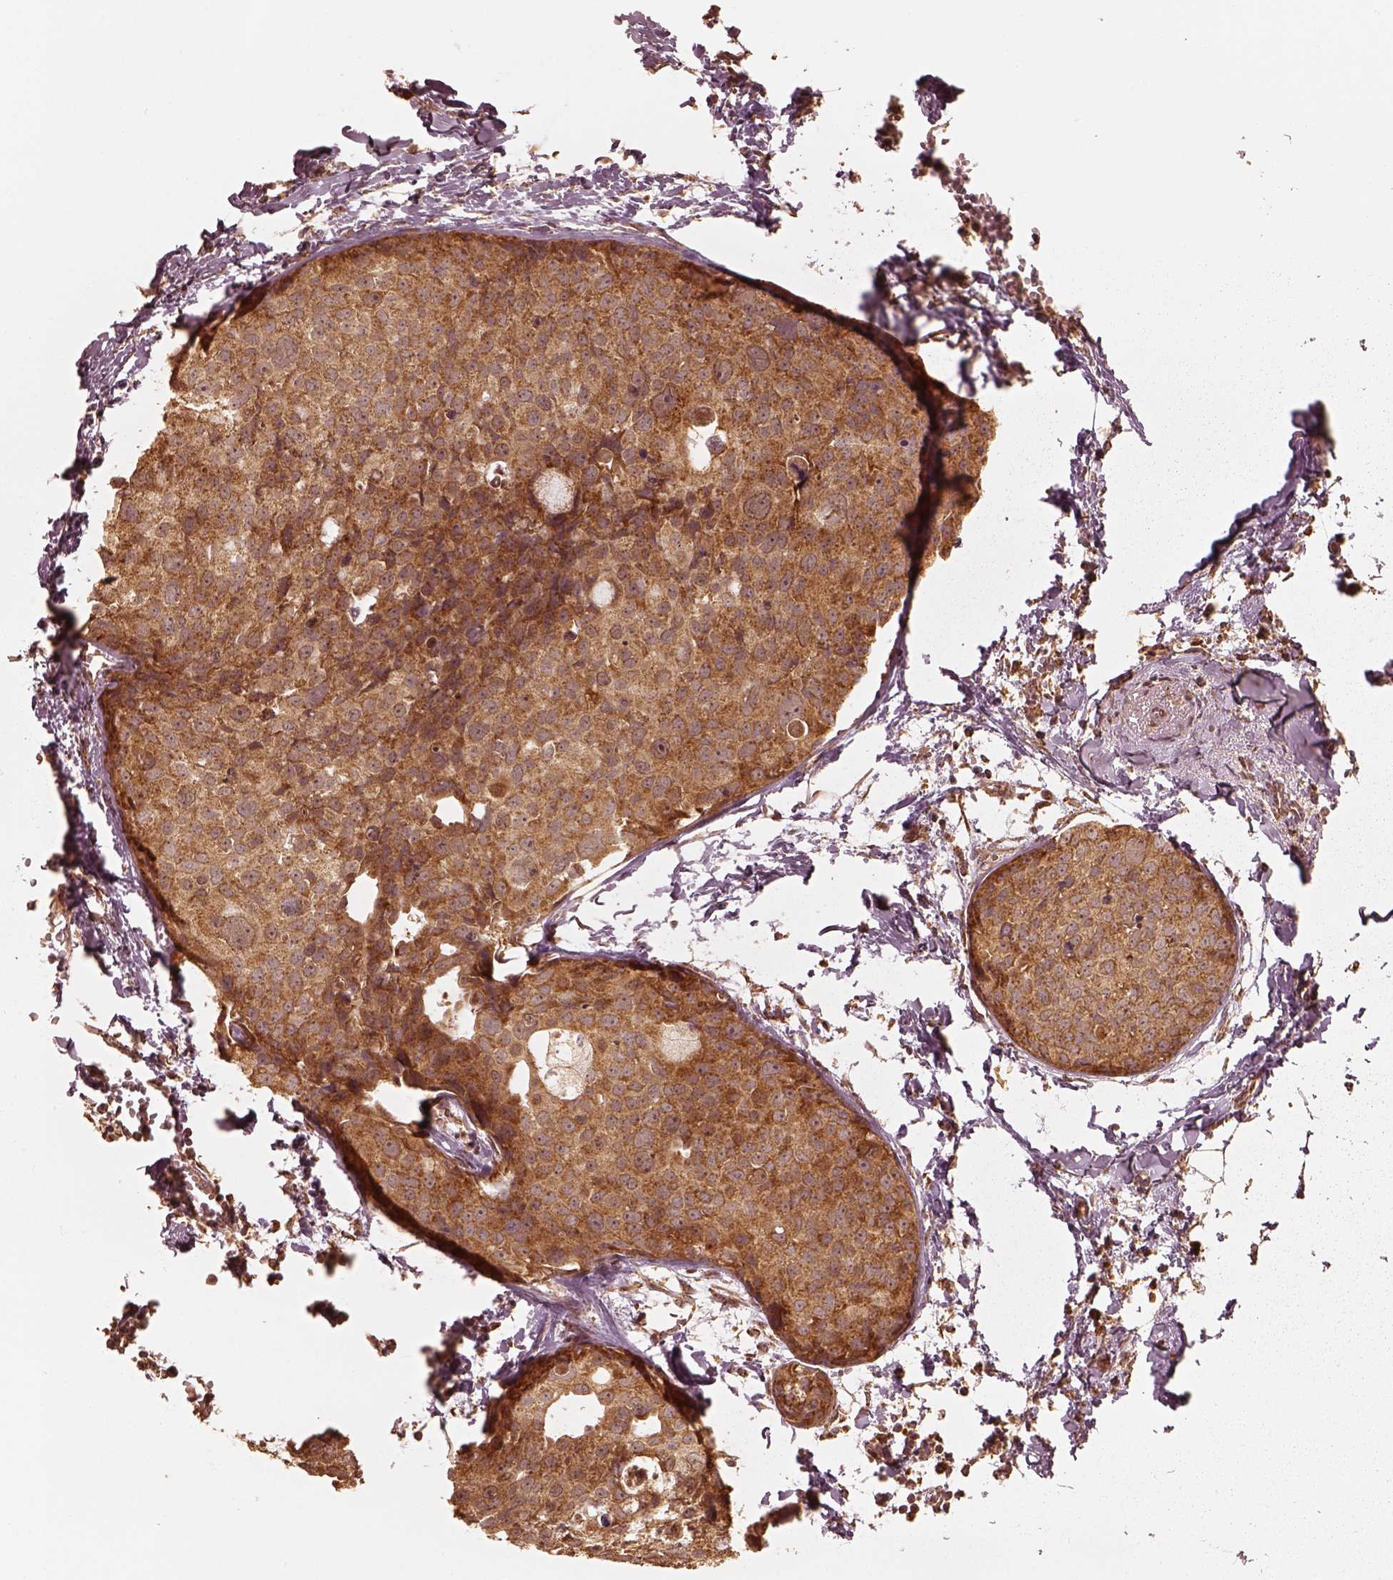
{"staining": {"intensity": "moderate", "quantity": ">75%", "location": "cytoplasmic/membranous"}, "tissue": "breast cancer", "cell_type": "Tumor cells", "image_type": "cancer", "snomed": [{"axis": "morphology", "description": "Duct carcinoma"}, {"axis": "topography", "description": "Breast"}], "caption": "About >75% of tumor cells in human breast cancer (intraductal carcinoma) exhibit moderate cytoplasmic/membranous protein positivity as visualized by brown immunohistochemical staining.", "gene": "DNAJC25", "patient": {"sex": "female", "age": 38}}